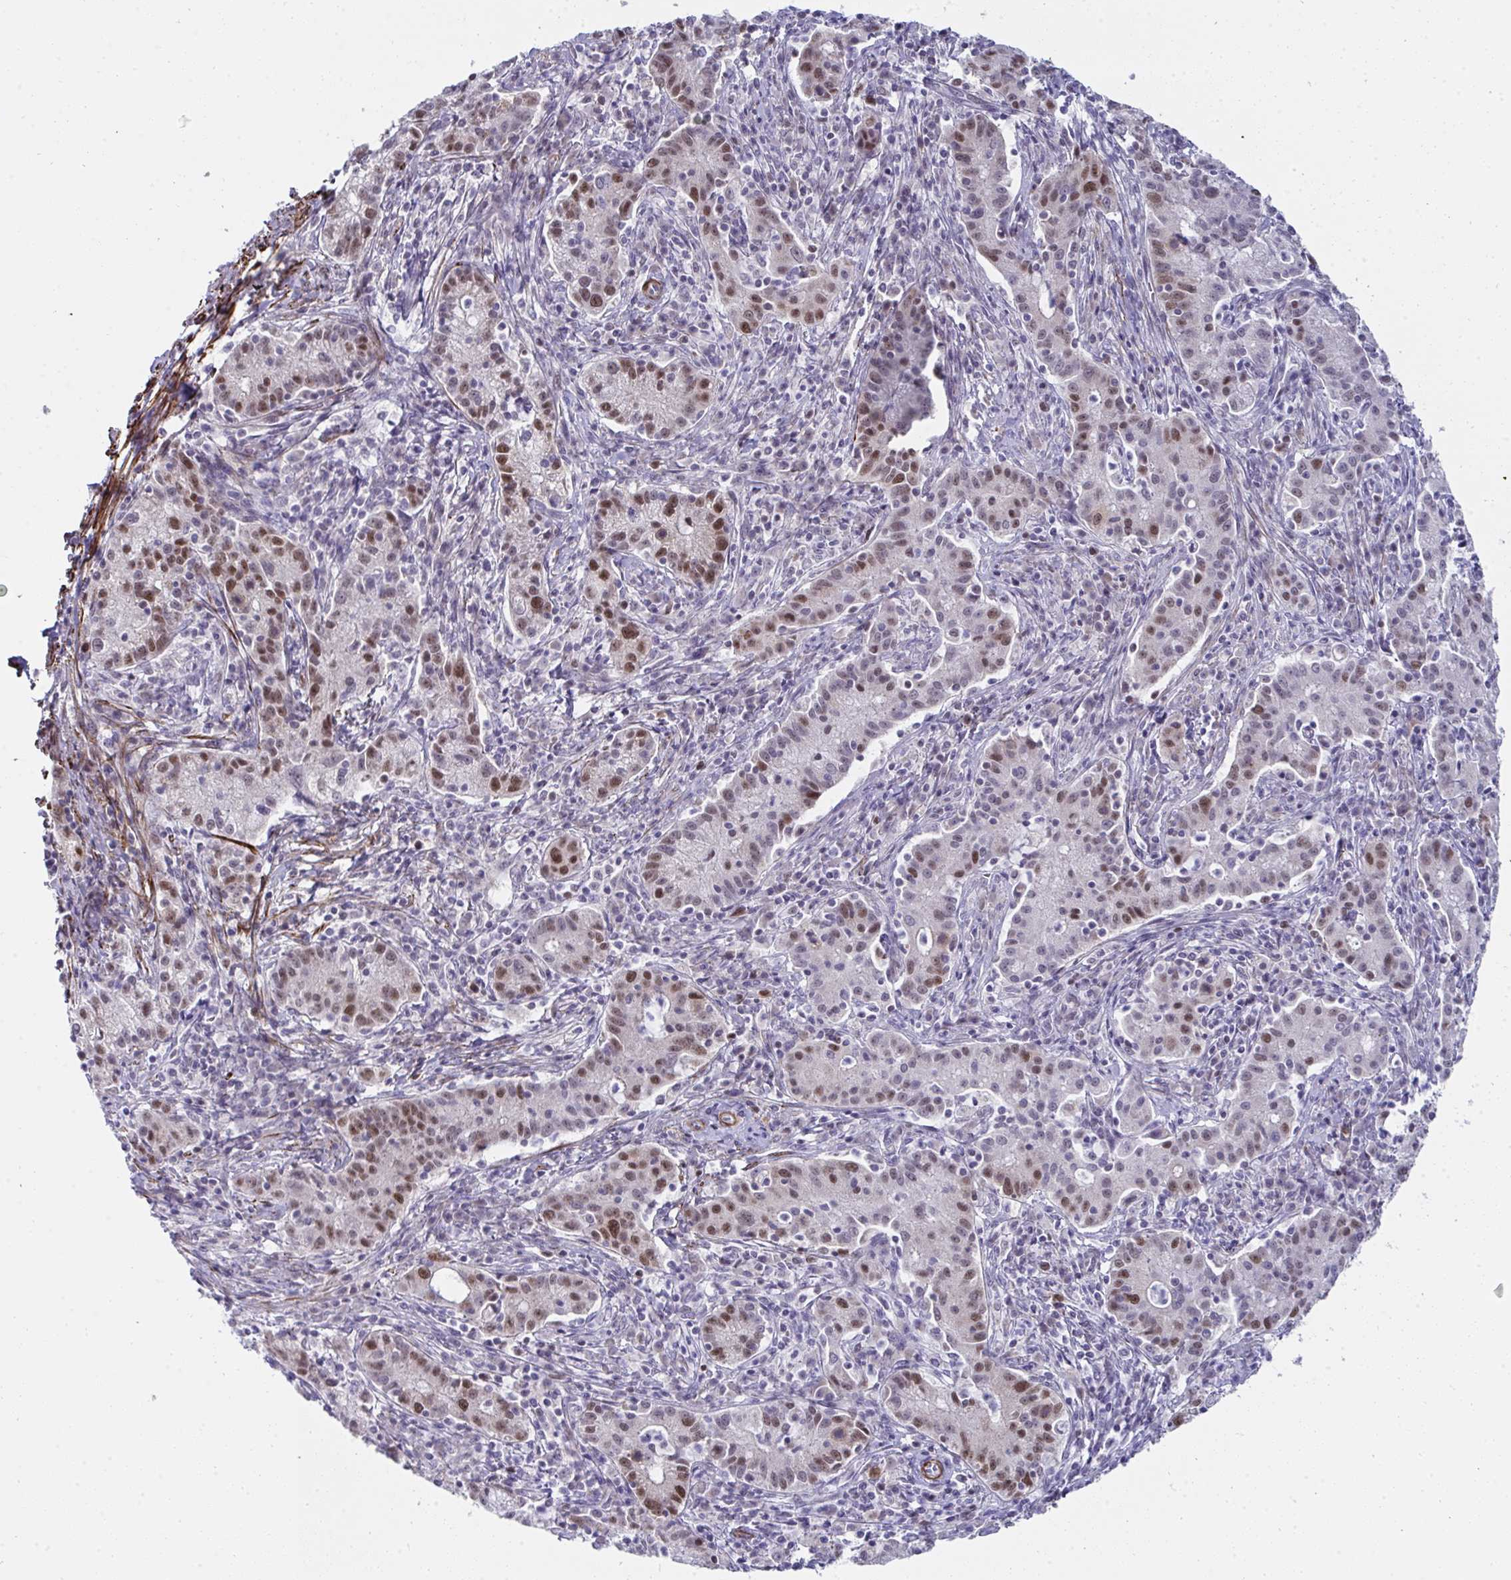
{"staining": {"intensity": "moderate", "quantity": "25%-75%", "location": "nuclear"}, "tissue": "cervical cancer", "cell_type": "Tumor cells", "image_type": "cancer", "snomed": [{"axis": "morphology", "description": "Normal tissue, NOS"}, {"axis": "morphology", "description": "Adenocarcinoma, NOS"}, {"axis": "topography", "description": "Cervix"}], "caption": "Protein analysis of cervical adenocarcinoma tissue demonstrates moderate nuclear staining in approximately 25%-75% of tumor cells.", "gene": "GINS2", "patient": {"sex": "female", "age": 44}}